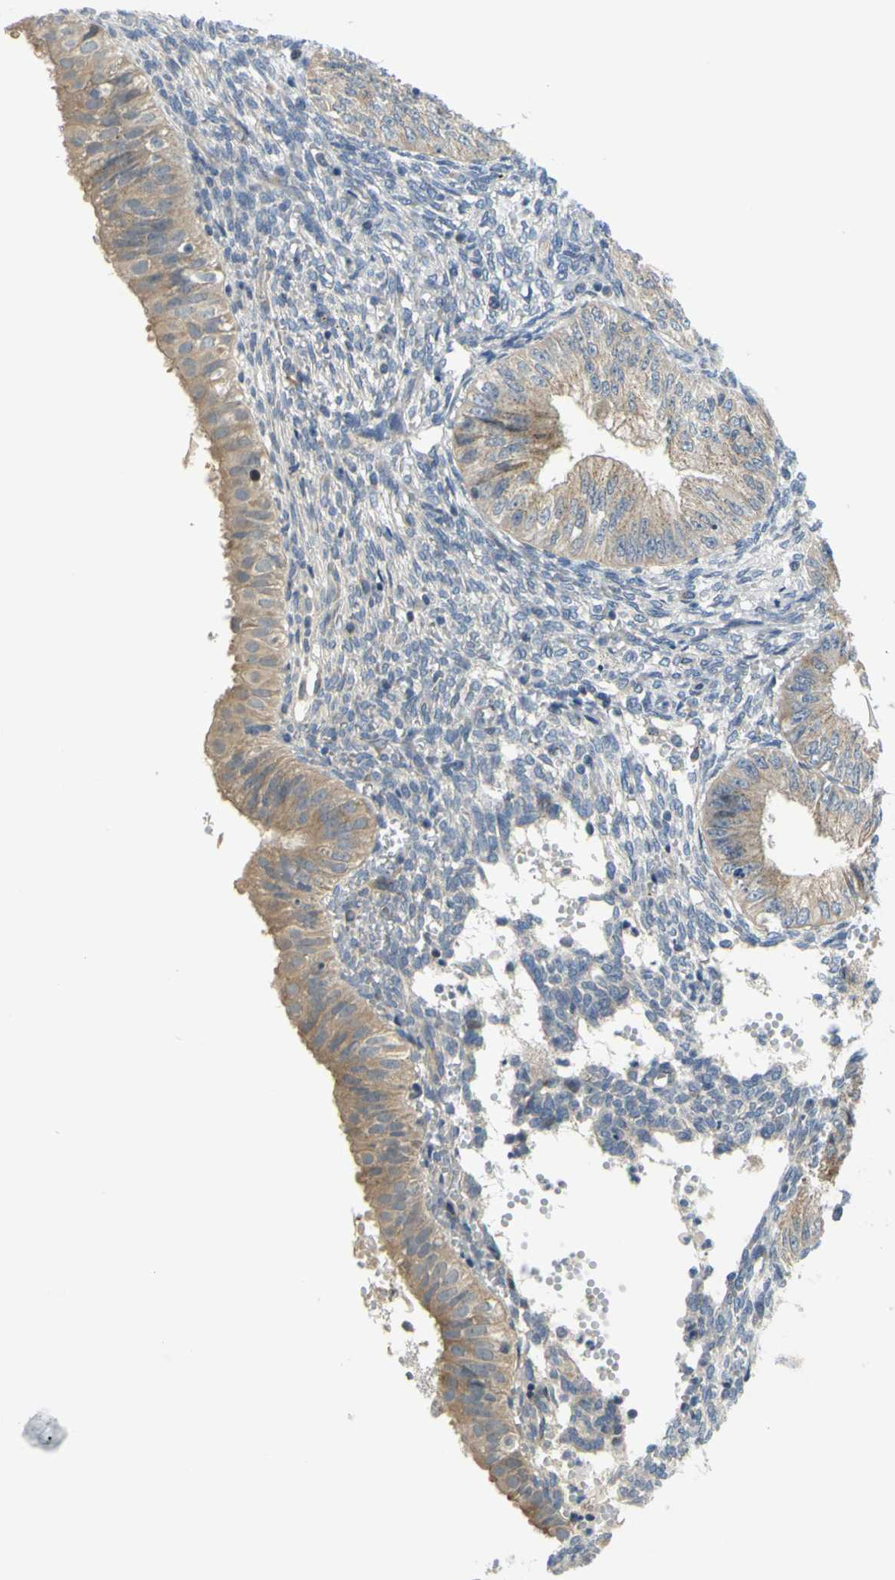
{"staining": {"intensity": "weak", "quantity": ">75%", "location": "cytoplasmic/membranous"}, "tissue": "endometrial cancer", "cell_type": "Tumor cells", "image_type": "cancer", "snomed": [{"axis": "morphology", "description": "Normal tissue, NOS"}, {"axis": "morphology", "description": "Adenocarcinoma, NOS"}, {"axis": "topography", "description": "Endometrium"}], "caption": "Protein staining exhibits weak cytoplasmic/membranous staining in approximately >75% of tumor cells in endometrial adenocarcinoma.", "gene": "CCNB2", "patient": {"sex": "female", "age": 53}}